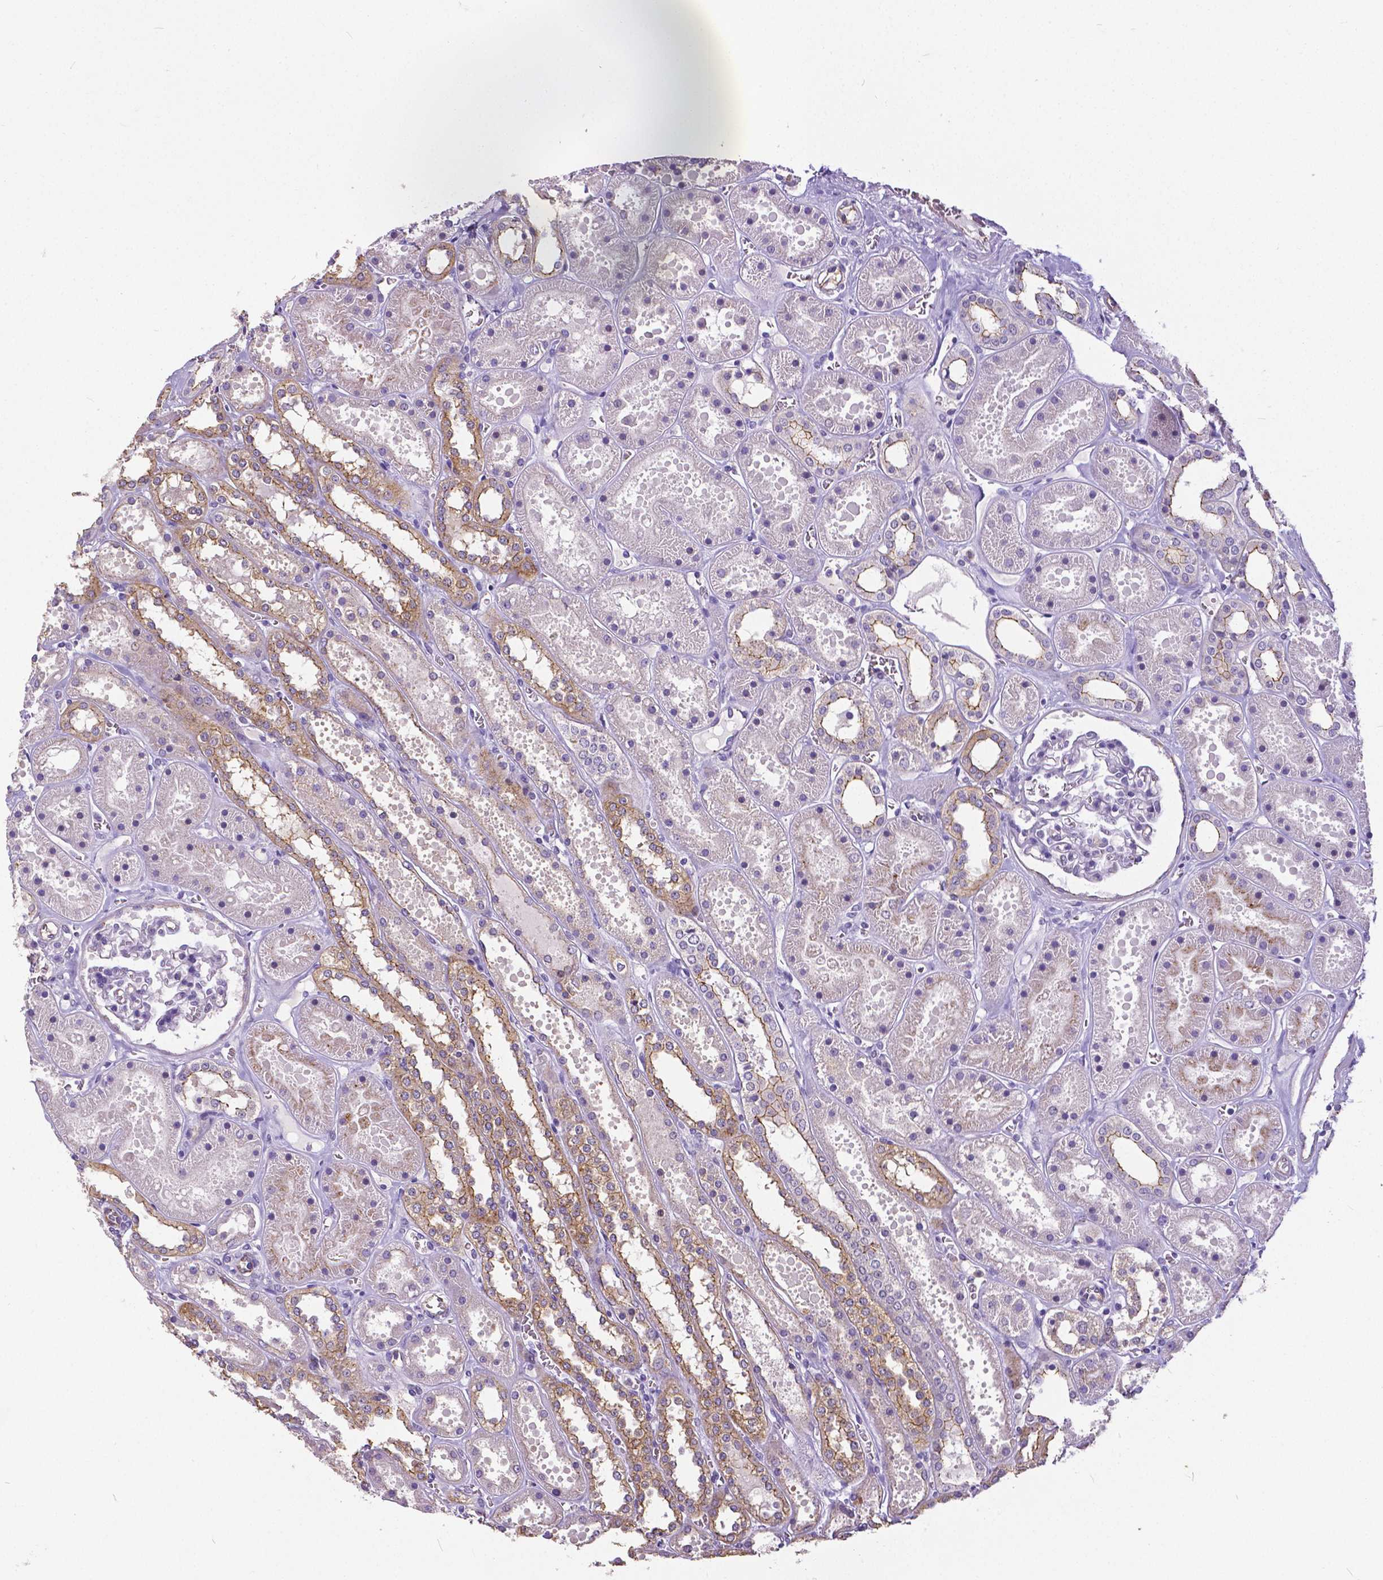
{"staining": {"intensity": "negative", "quantity": "none", "location": "none"}, "tissue": "kidney", "cell_type": "Cells in glomeruli", "image_type": "normal", "snomed": [{"axis": "morphology", "description": "Normal tissue, NOS"}, {"axis": "topography", "description": "Kidney"}], "caption": "High magnification brightfield microscopy of normal kidney stained with DAB (3,3'-diaminobenzidine) (brown) and counterstained with hematoxylin (blue): cells in glomeruli show no significant expression.", "gene": "OCLN", "patient": {"sex": "female", "age": 41}}